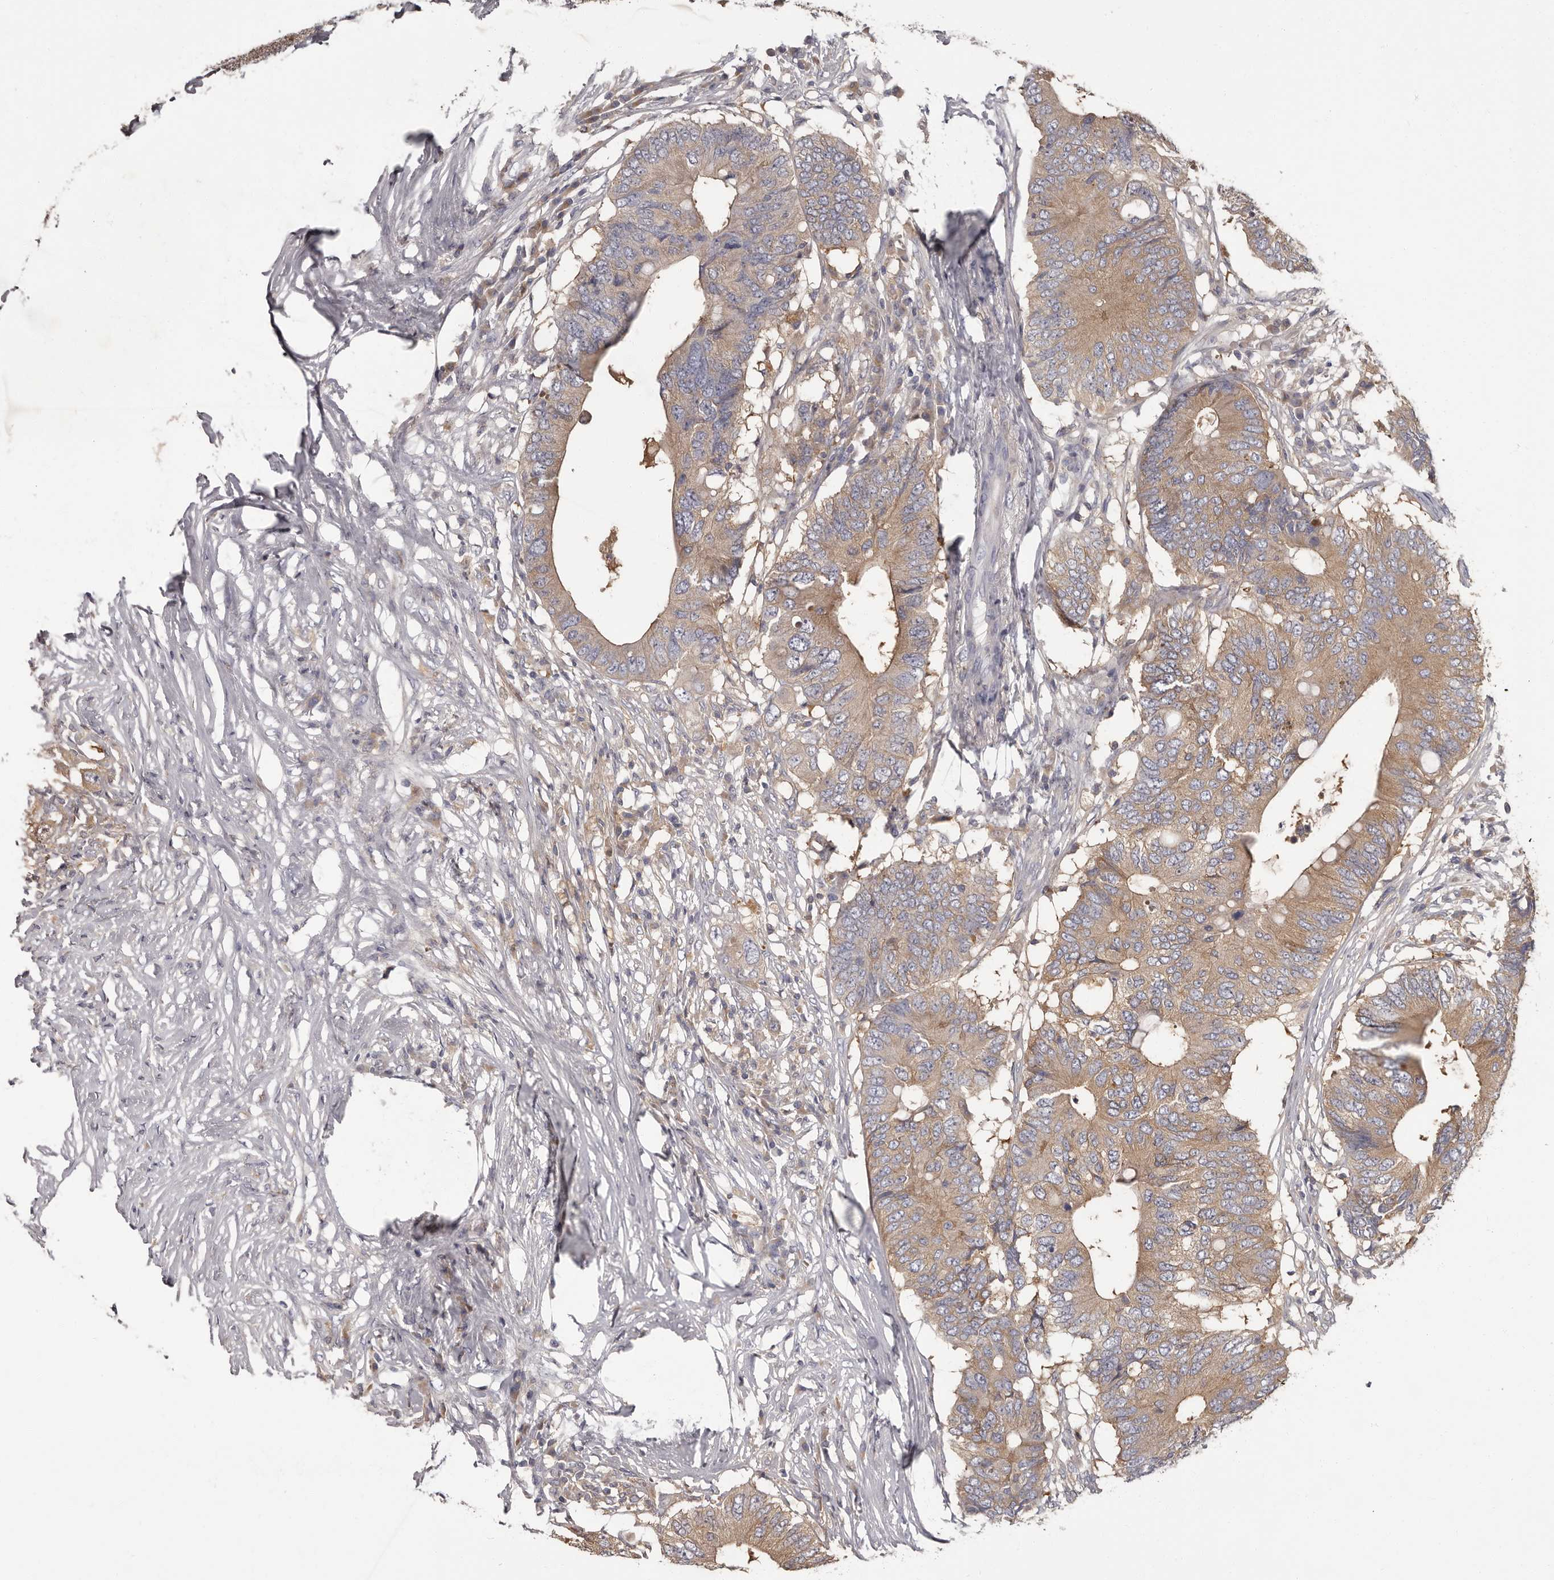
{"staining": {"intensity": "moderate", "quantity": "25%-75%", "location": "cytoplasmic/membranous"}, "tissue": "colorectal cancer", "cell_type": "Tumor cells", "image_type": "cancer", "snomed": [{"axis": "morphology", "description": "Adenocarcinoma, NOS"}, {"axis": "topography", "description": "Colon"}], "caption": "Protein expression analysis of colorectal cancer (adenocarcinoma) displays moderate cytoplasmic/membranous positivity in about 25%-75% of tumor cells. Using DAB (brown) and hematoxylin (blue) stains, captured at high magnification using brightfield microscopy.", "gene": "APEH", "patient": {"sex": "male", "age": 71}}